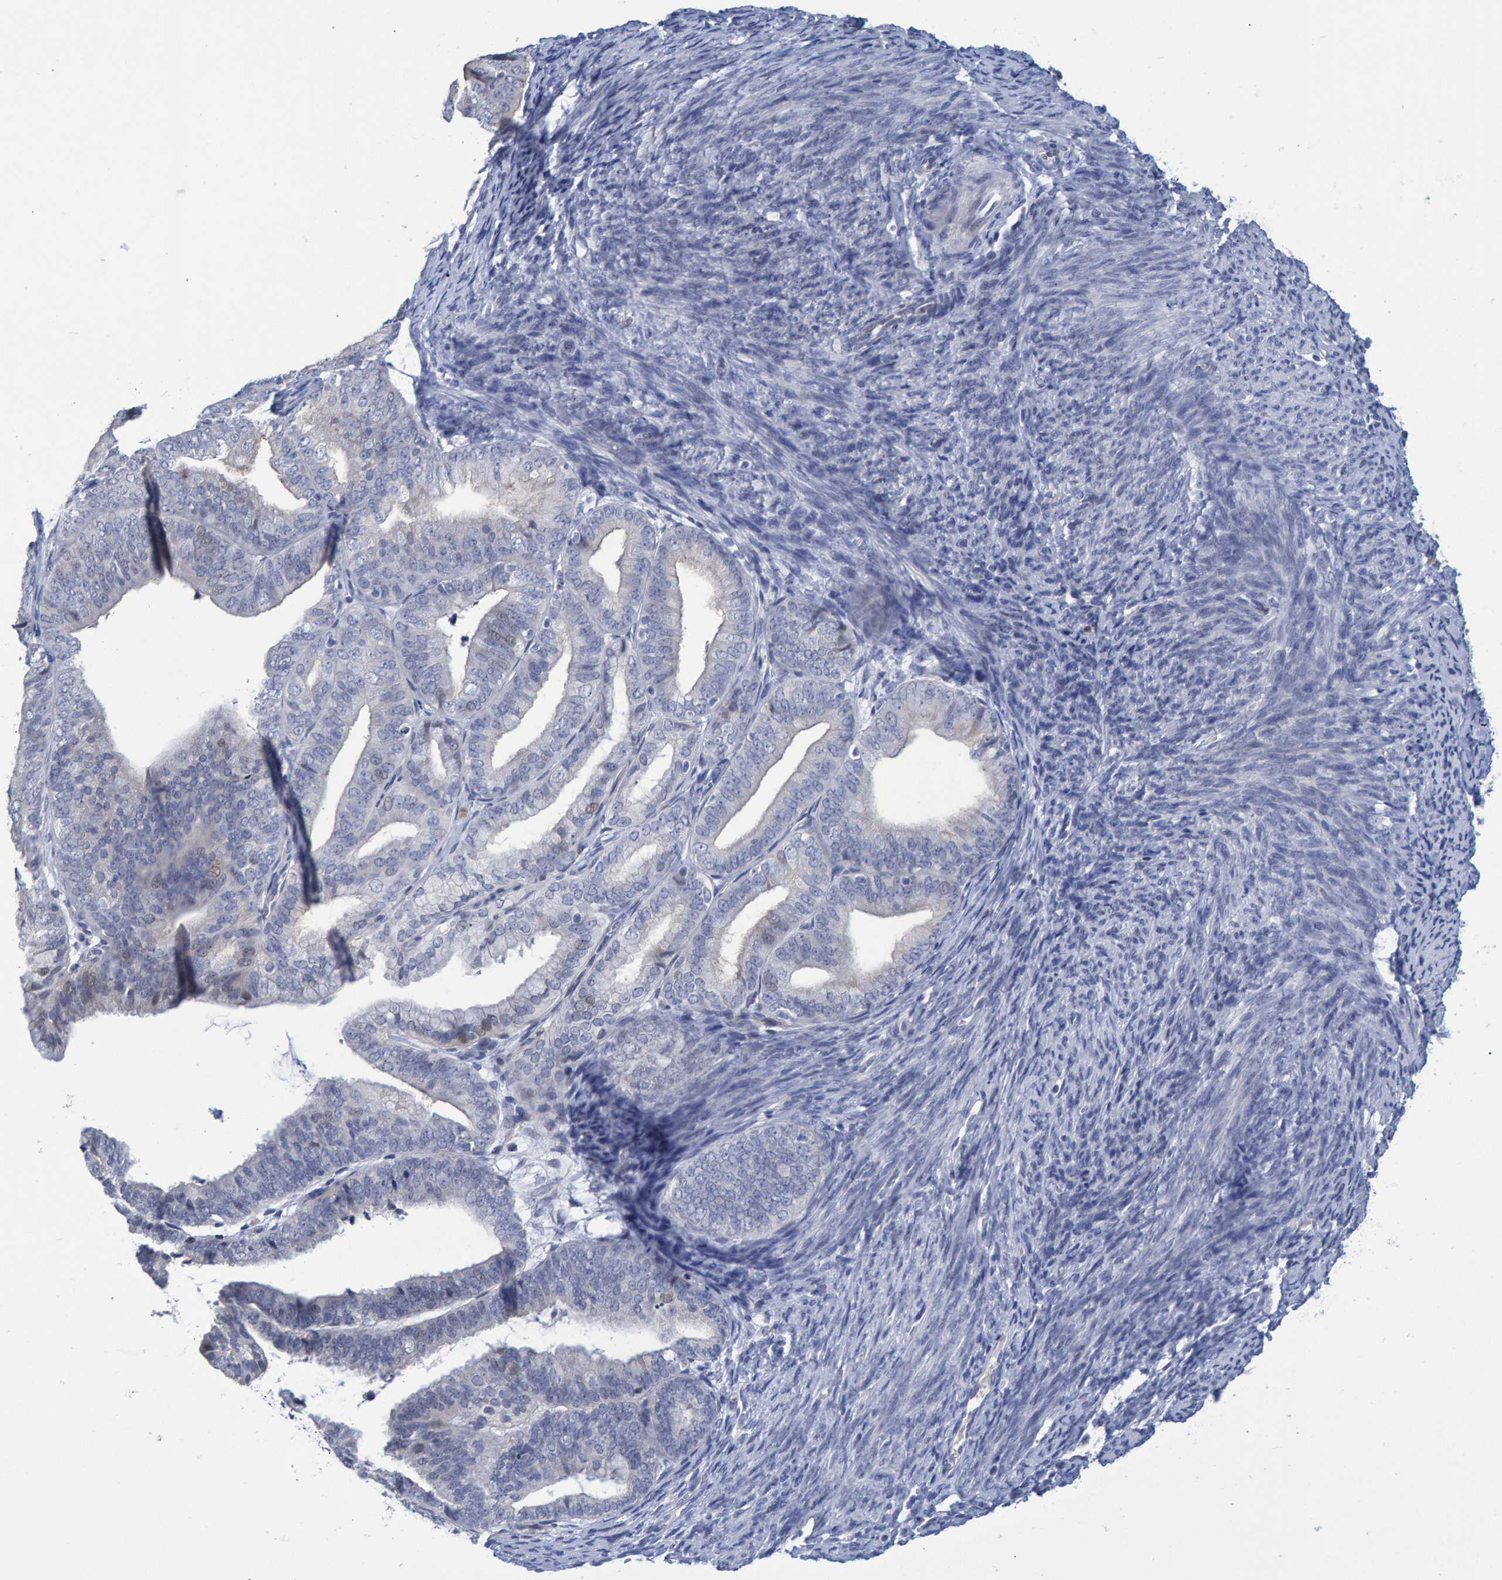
{"staining": {"intensity": "negative", "quantity": "none", "location": "none"}, "tissue": "endometrial cancer", "cell_type": "Tumor cells", "image_type": "cancer", "snomed": [{"axis": "morphology", "description": "Adenocarcinoma, NOS"}, {"axis": "topography", "description": "Endometrium"}], "caption": "Tumor cells show no significant protein expression in endometrial adenocarcinoma.", "gene": "PROCA1", "patient": {"sex": "female", "age": 63}}